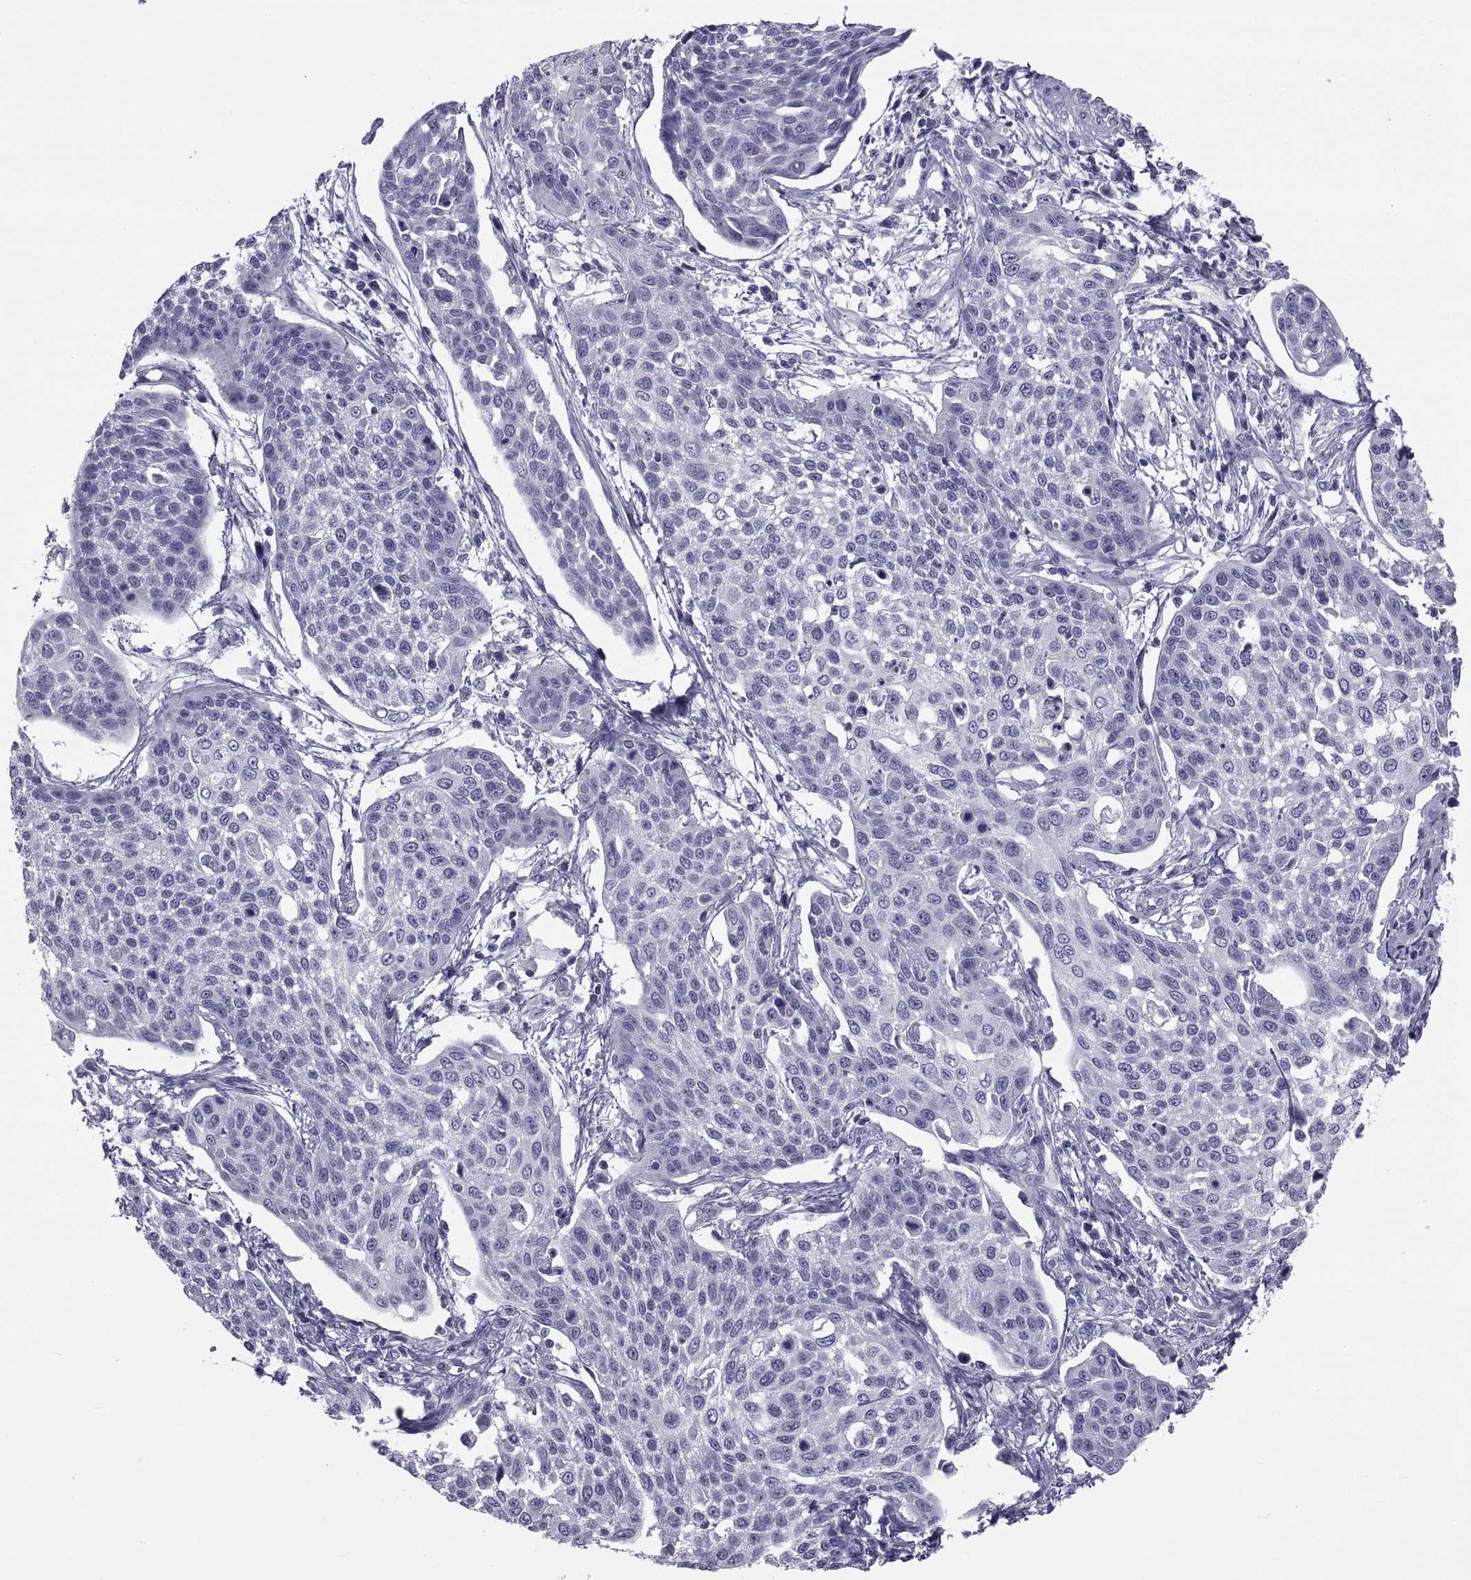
{"staining": {"intensity": "negative", "quantity": "none", "location": "none"}, "tissue": "cervical cancer", "cell_type": "Tumor cells", "image_type": "cancer", "snomed": [{"axis": "morphology", "description": "Squamous cell carcinoma, NOS"}, {"axis": "topography", "description": "Cervix"}], "caption": "Immunohistochemical staining of human squamous cell carcinoma (cervical) reveals no significant expression in tumor cells.", "gene": "NPTX2", "patient": {"sex": "female", "age": 34}}